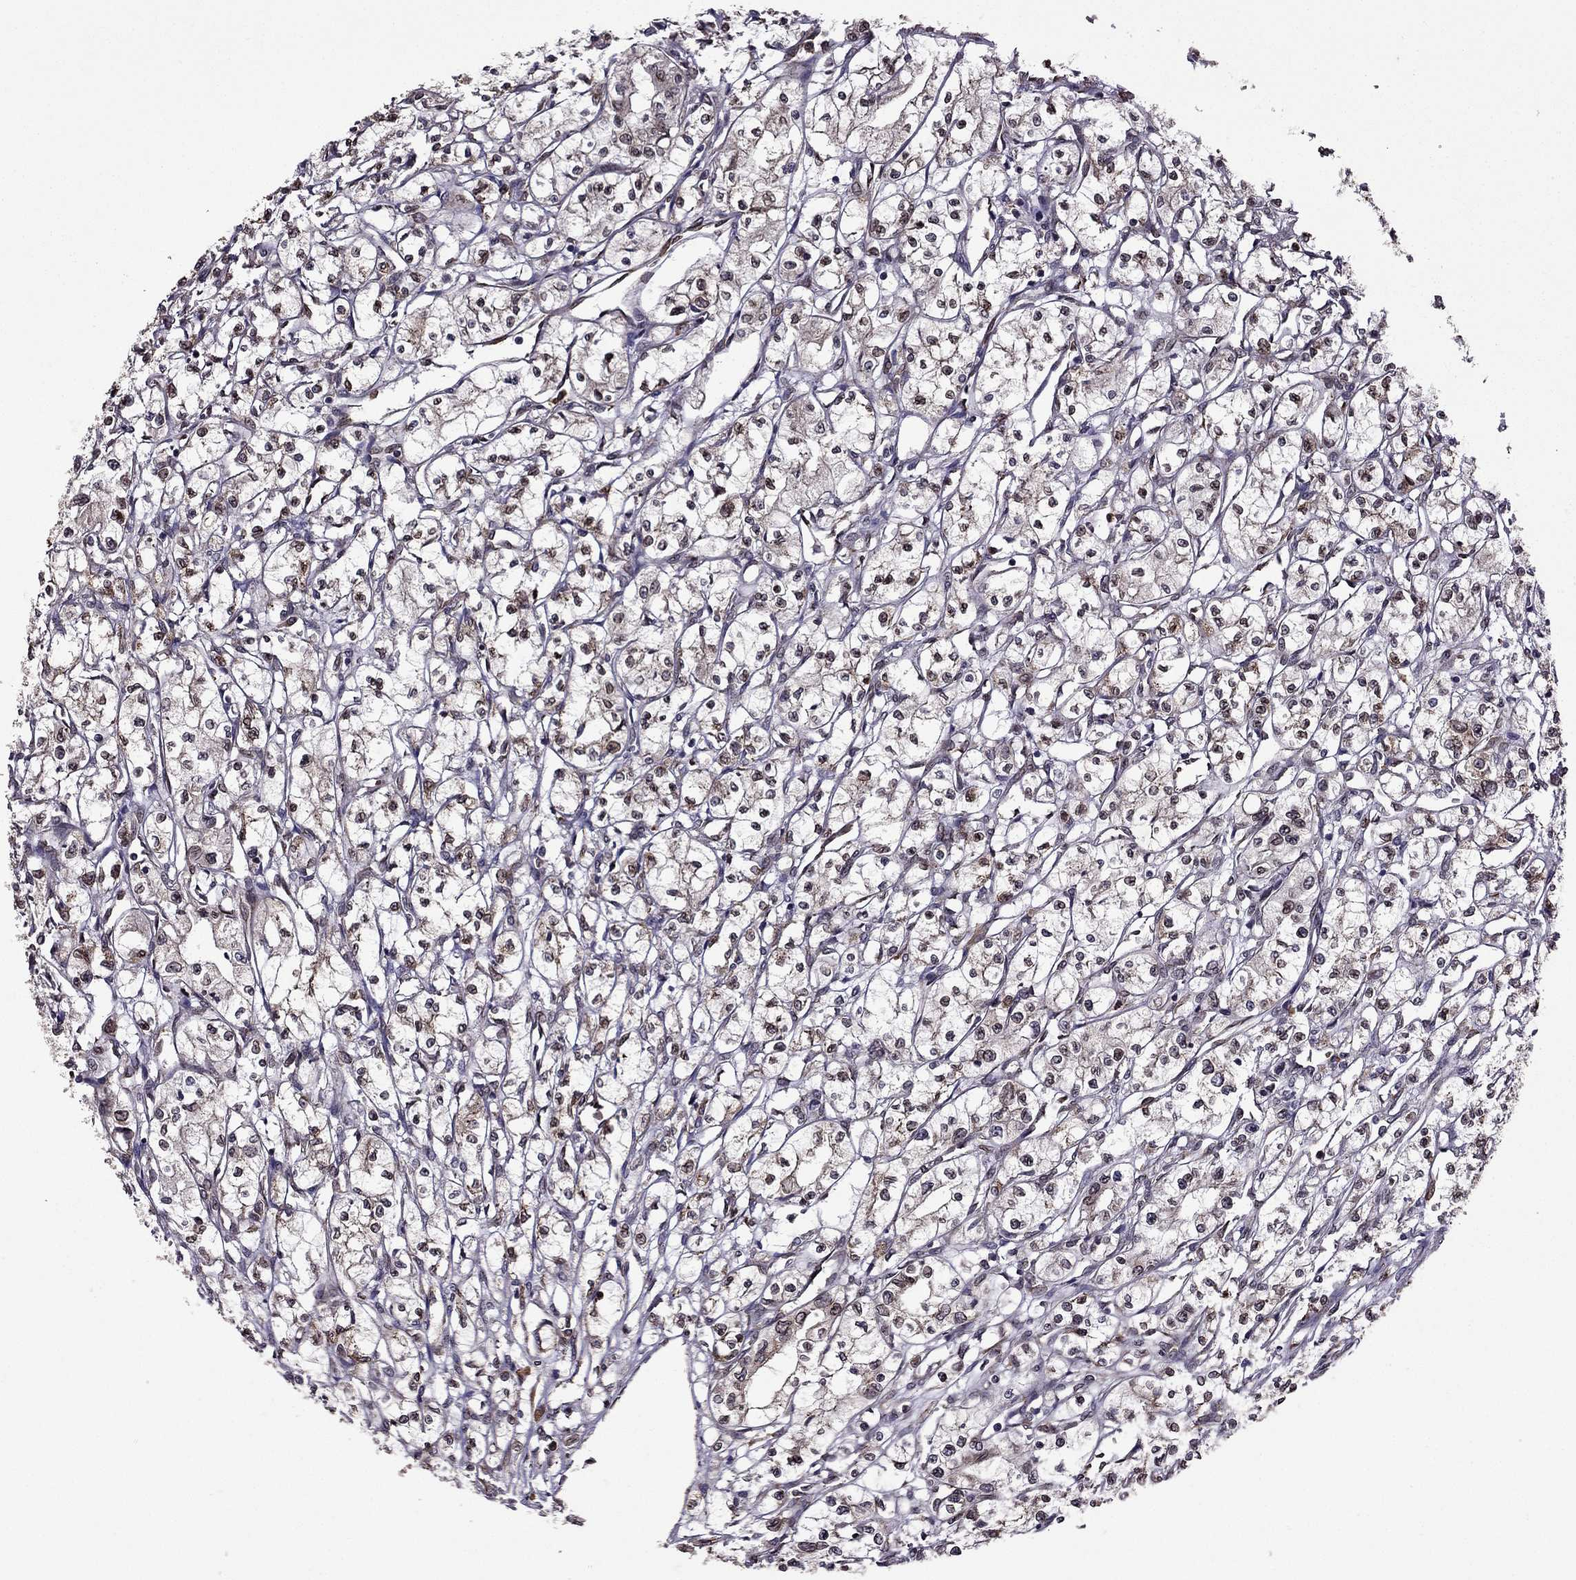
{"staining": {"intensity": "weak", "quantity": "25%-75%", "location": "cytoplasmic/membranous"}, "tissue": "renal cancer", "cell_type": "Tumor cells", "image_type": "cancer", "snomed": [{"axis": "morphology", "description": "Adenocarcinoma, NOS"}, {"axis": "topography", "description": "Kidney"}], "caption": "This micrograph displays immunohistochemistry staining of renal cancer, with low weak cytoplasmic/membranous expression in approximately 25%-75% of tumor cells.", "gene": "IKBIP", "patient": {"sex": "male", "age": 56}}